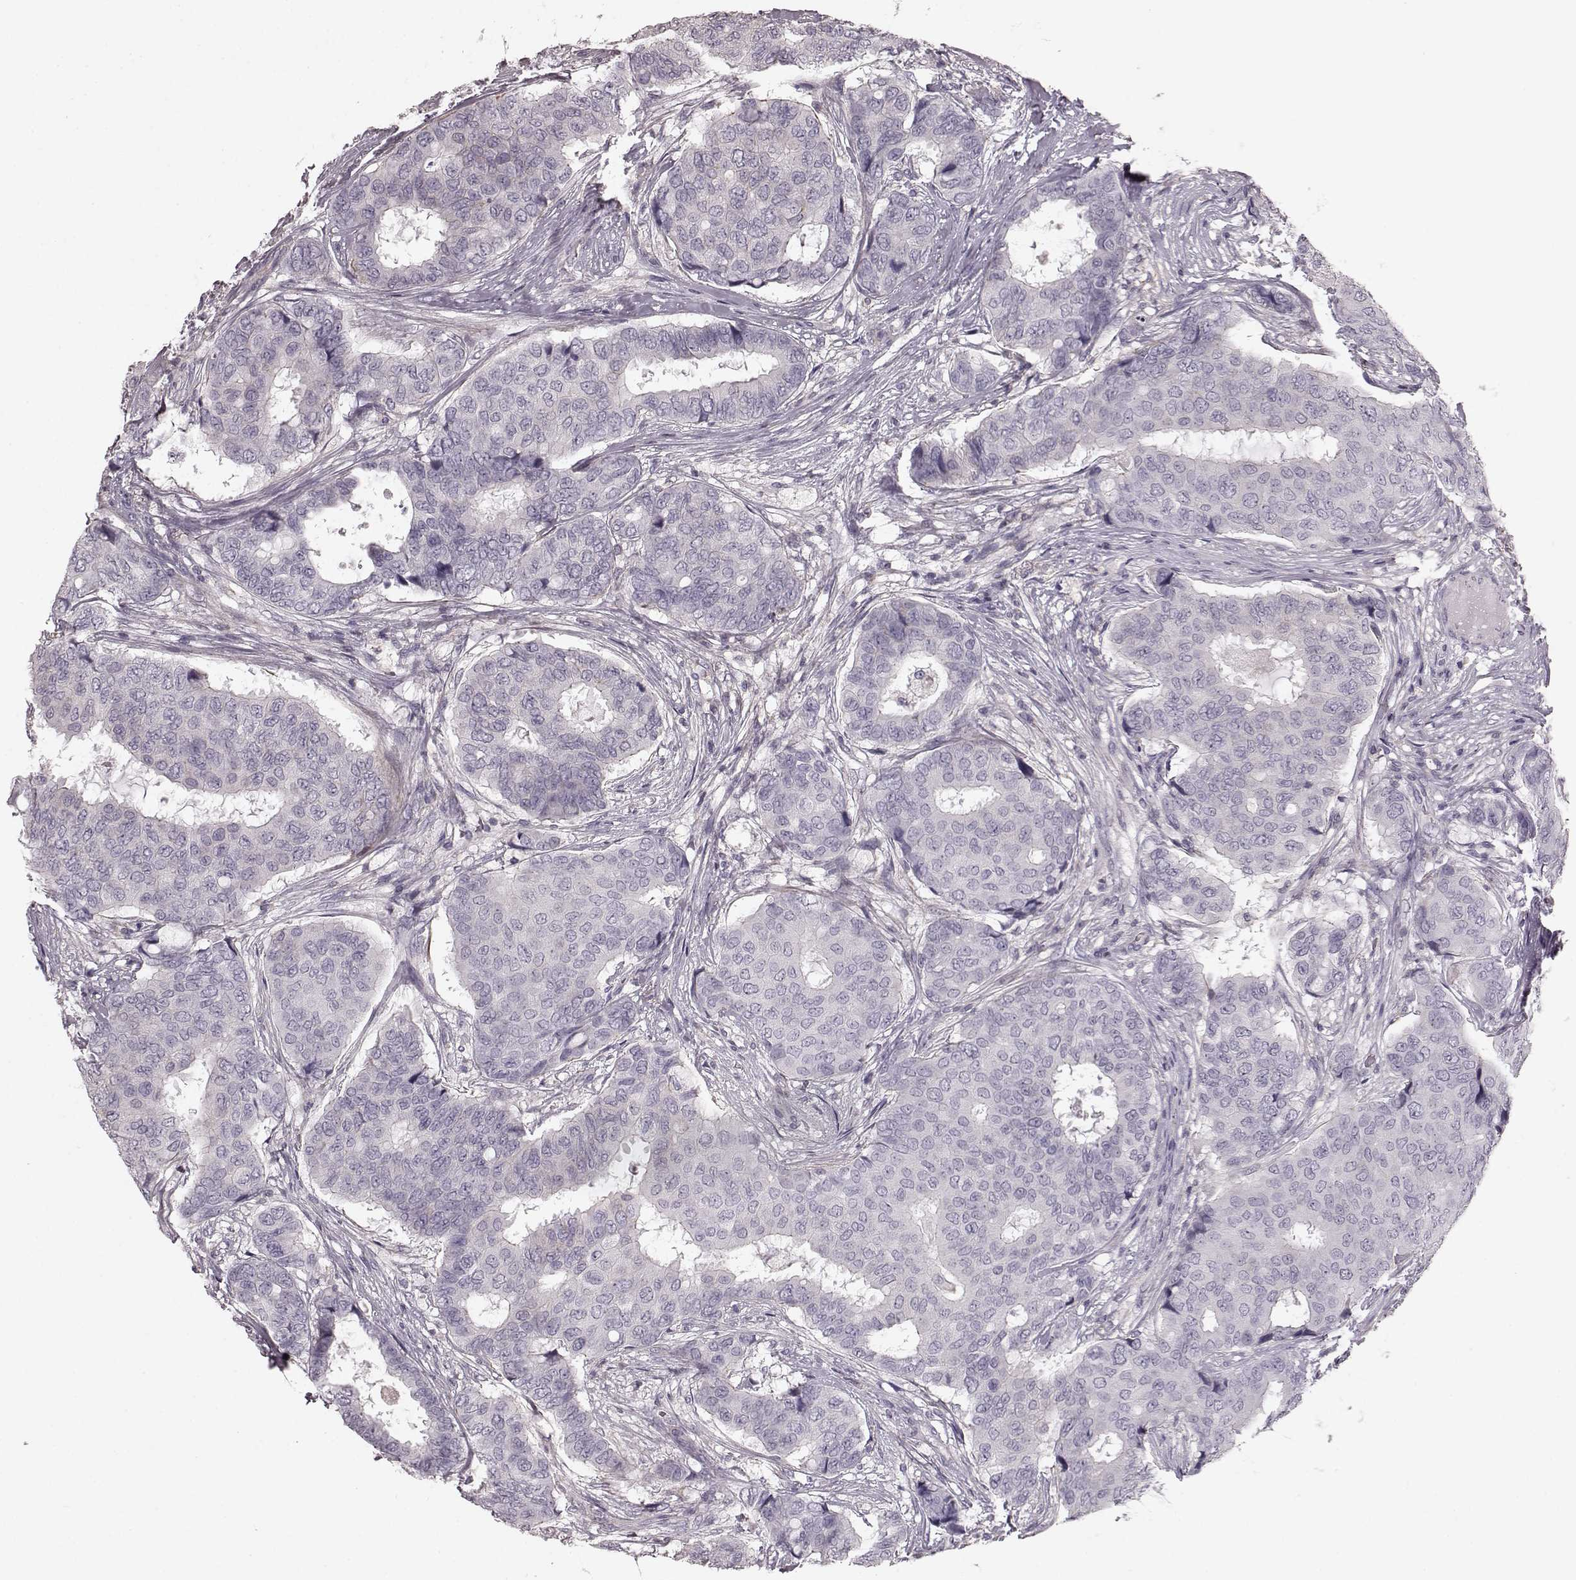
{"staining": {"intensity": "negative", "quantity": "none", "location": "none"}, "tissue": "breast cancer", "cell_type": "Tumor cells", "image_type": "cancer", "snomed": [{"axis": "morphology", "description": "Duct carcinoma"}, {"axis": "topography", "description": "Breast"}], "caption": "IHC histopathology image of neoplastic tissue: breast cancer stained with DAB (3,3'-diaminobenzidine) reveals no significant protein staining in tumor cells.", "gene": "PDCD1", "patient": {"sex": "female", "age": 75}}